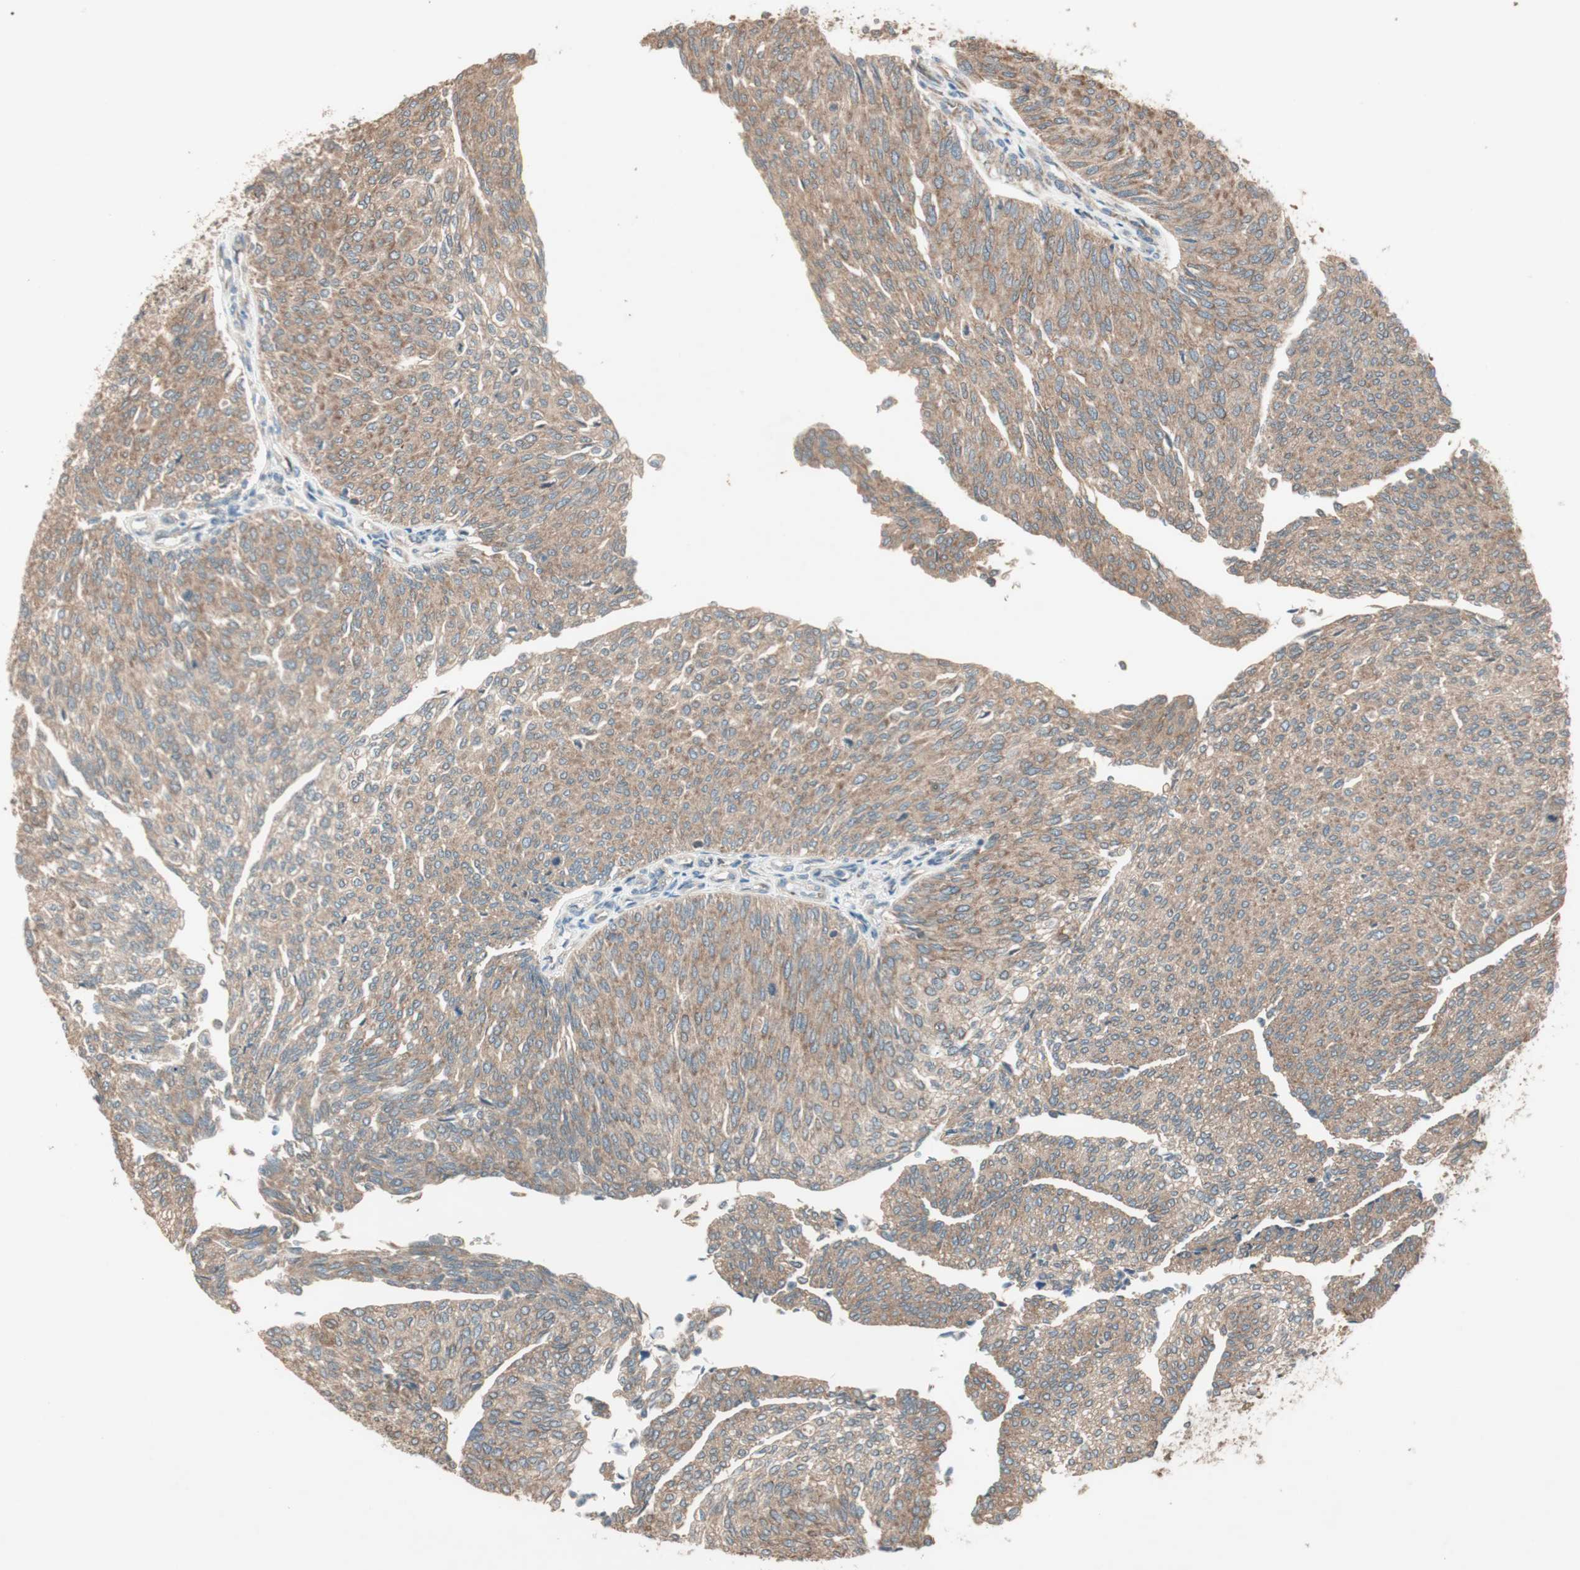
{"staining": {"intensity": "strong", "quantity": ">75%", "location": "cytoplasmic/membranous"}, "tissue": "urothelial cancer", "cell_type": "Tumor cells", "image_type": "cancer", "snomed": [{"axis": "morphology", "description": "Urothelial carcinoma, Low grade"}, {"axis": "topography", "description": "Urinary bladder"}], "caption": "A histopathology image showing strong cytoplasmic/membranous expression in approximately >75% of tumor cells in urothelial cancer, as visualized by brown immunohistochemical staining.", "gene": "CC2D1A", "patient": {"sex": "female", "age": 79}}